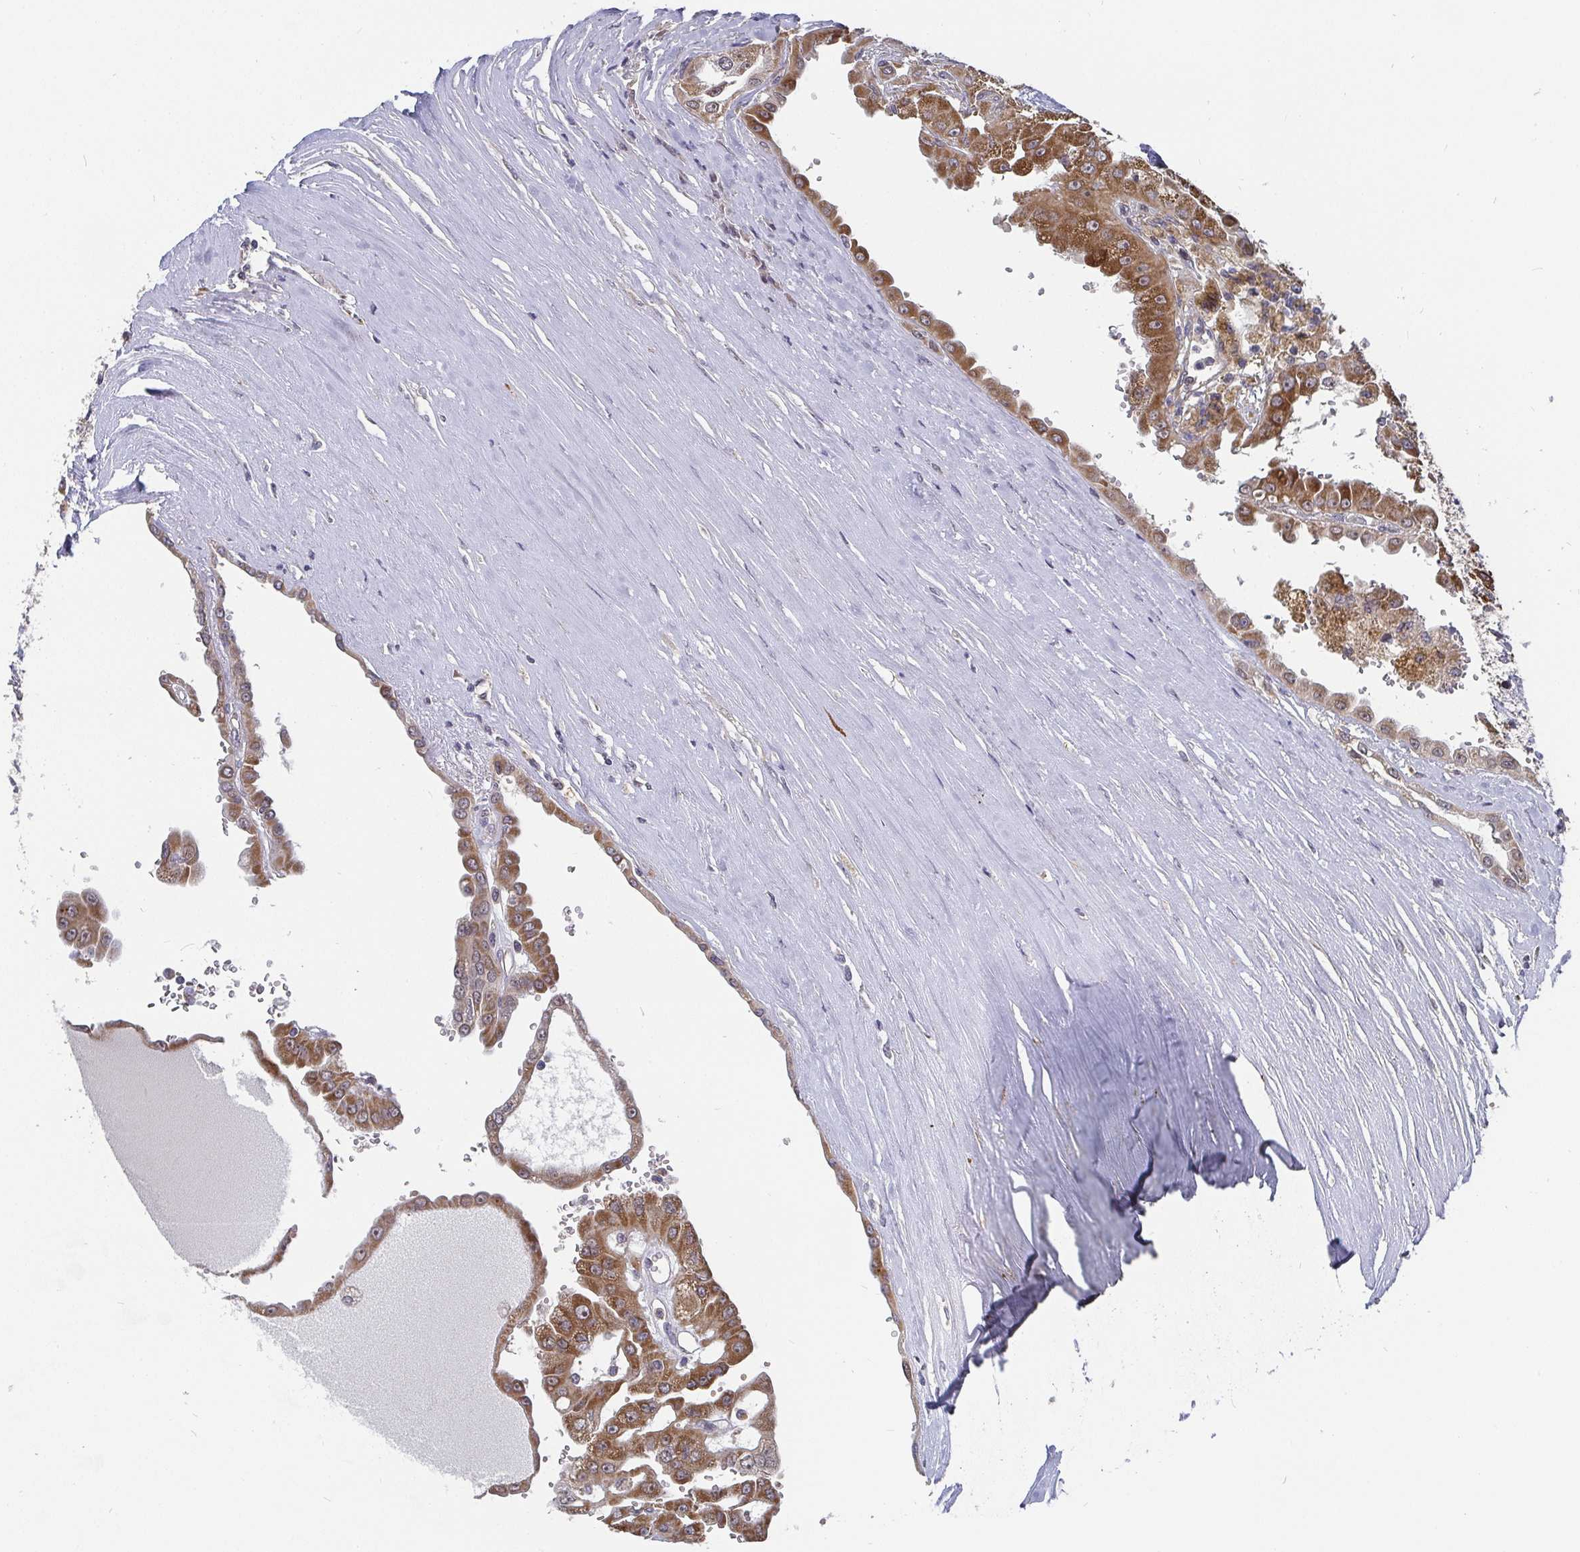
{"staining": {"intensity": "moderate", "quantity": ">75%", "location": "cytoplasmic/membranous"}, "tissue": "renal cancer", "cell_type": "Tumor cells", "image_type": "cancer", "snomed": [{"axis": "morphology", "description": "Adenocarcinoma, NOS"}, {"axis": "topography", "description": "Kidney"}], "caption": "The immunohistochemical stain shows moderate cytoplasmic/membranous staining in tumor cells of adenocarcinoma (renal) tissue.", "gene": "PDF", "patient": {"sex": "male", "age": 58}}